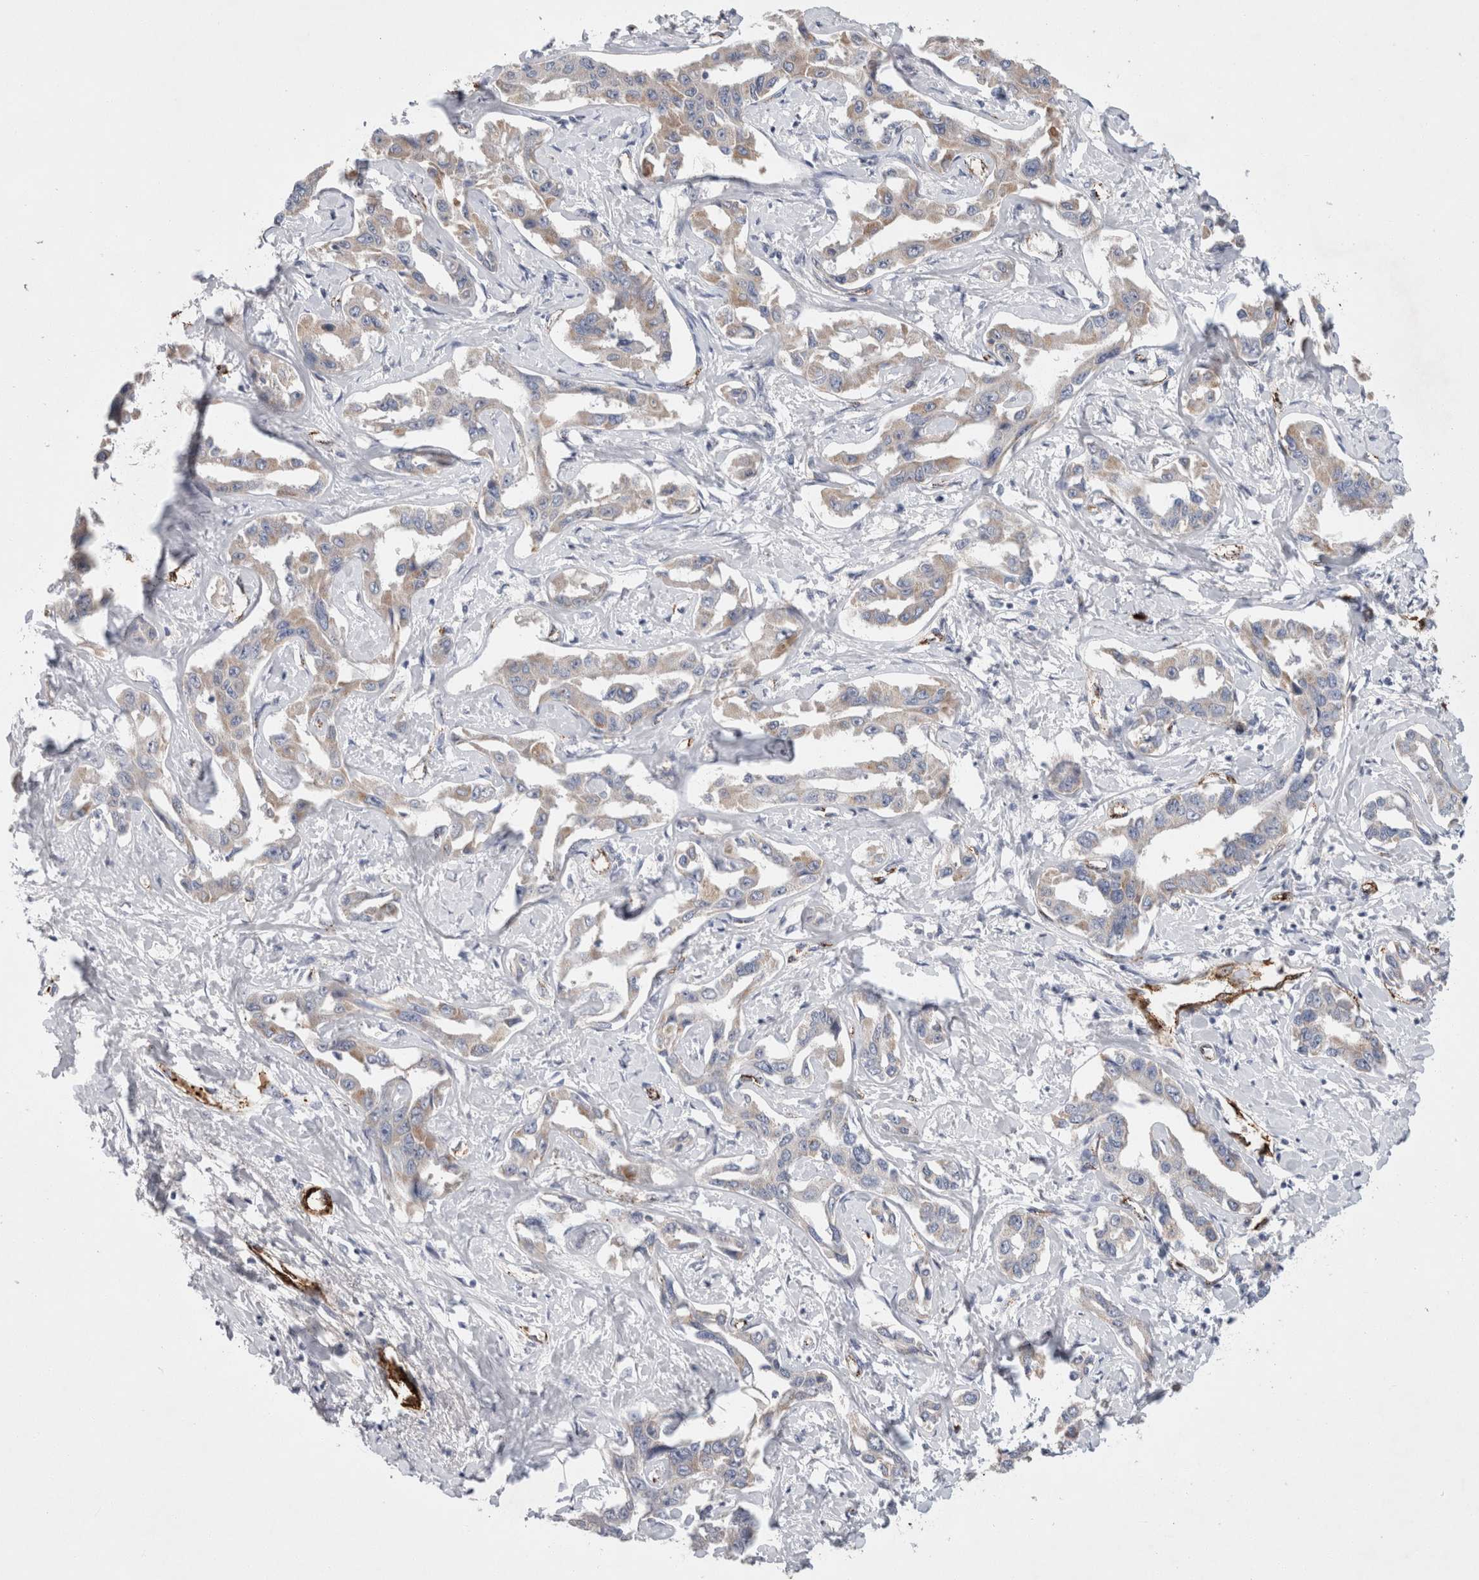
{"staining": {"intensity": "weak", "quantity": "25%-75%", "location": "cytoplasmic/membranous"}, "tissue": "liver cancer", "cell_type": "Tumor cells", "image_type": "cancer", "snomed": [{"axis": "morphology", "description": "Cholangiocarcinoma"}, {"axis": "topography", "description": "Liver"}], "caption": "A brown stain highlights weak cytoplasmic/membranous staining of a protein in human liver cancer (cholangiocarcinoma) tumor cells. (IHC, brightfield microscopy, high magnification).", "gene": "IARS2", "patient": {"sex": "male", "age": 59}}